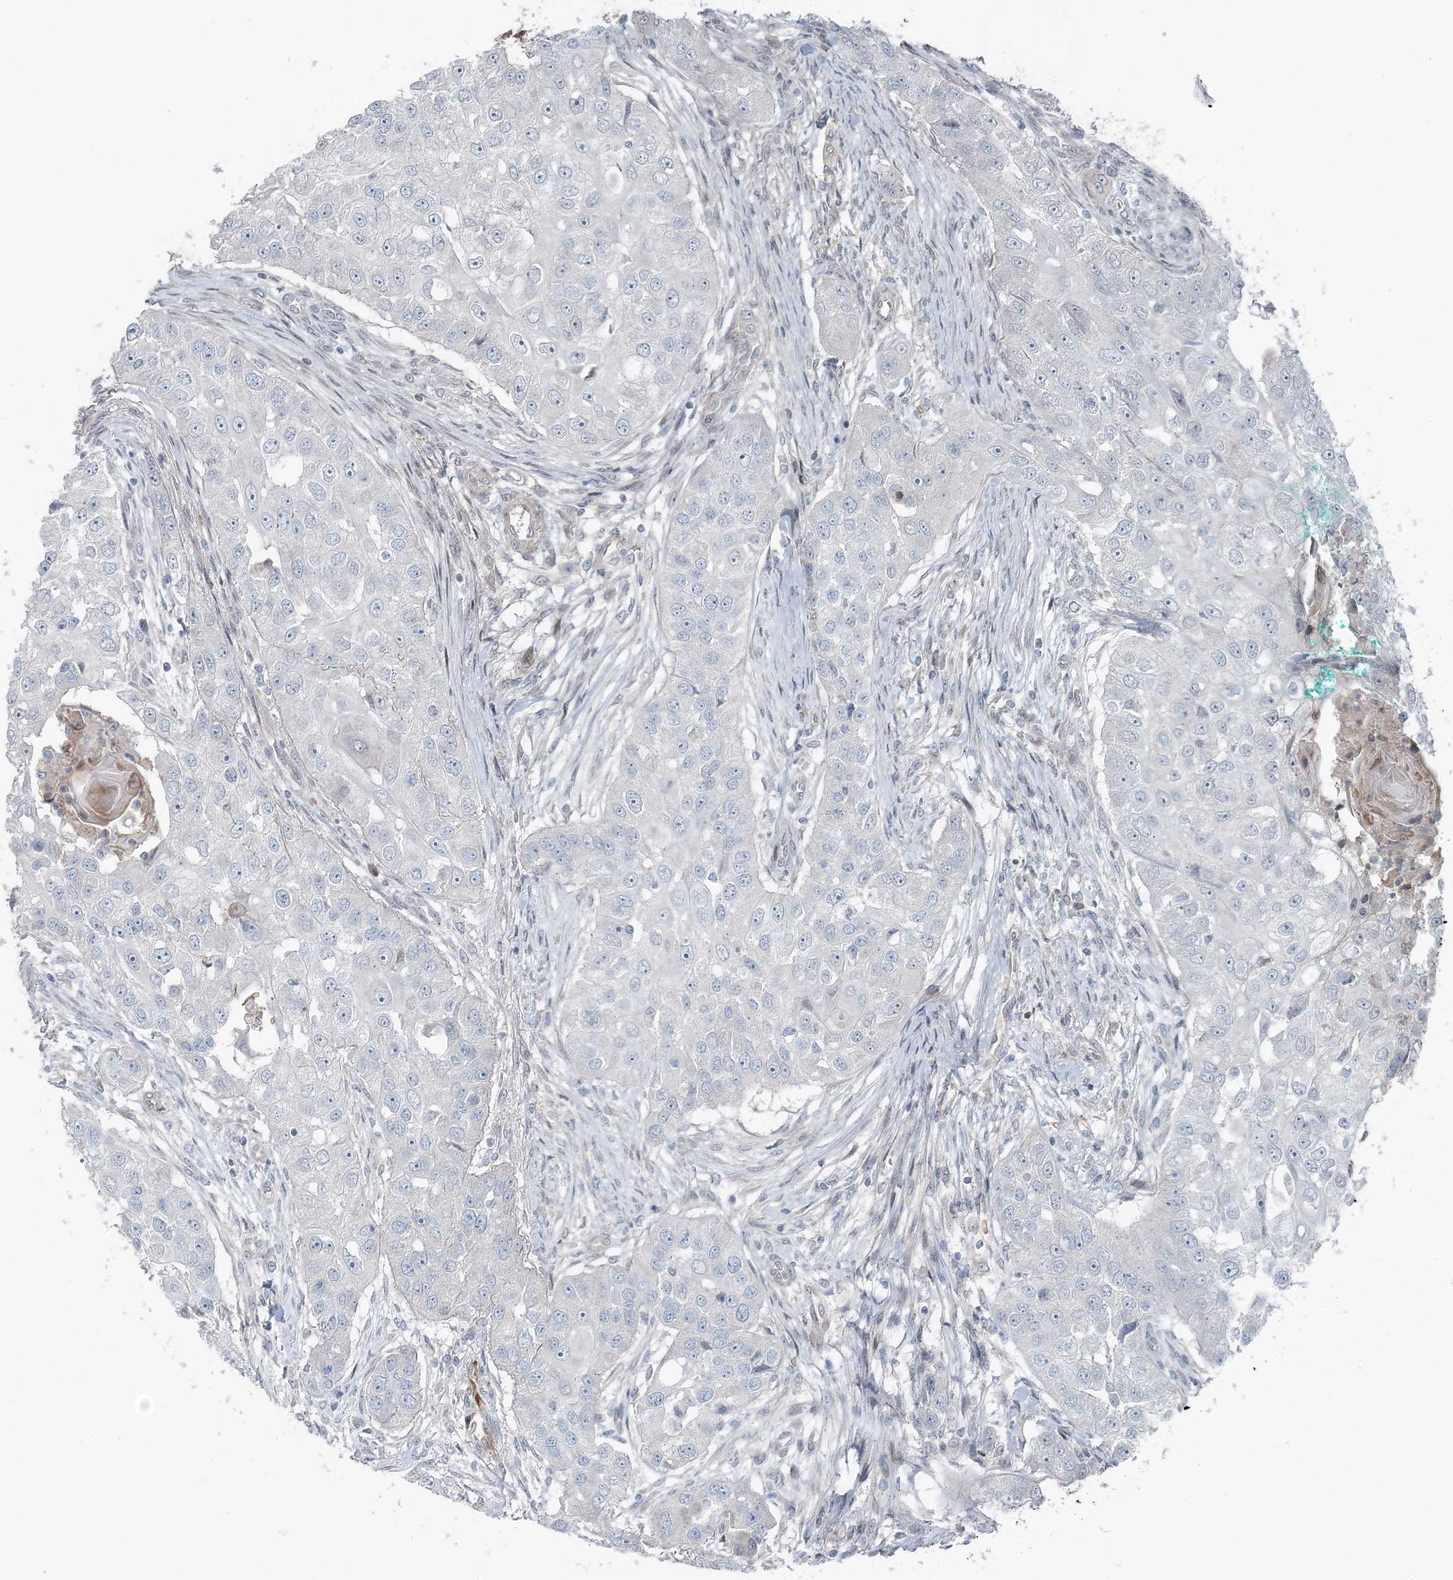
{"staining": {"intensity": "negative", "quantity": "none", "location": "none"}, "tissue": "head and neck cancer", "cell_type": "Tumor cells", "image_type": "cancer", "snomed": [{"axis": "morphology", "description": "Normal tissue, NOS"}, {"axis": "morphology", "description": "Squamous cell carcinoma, NOS"}, {"axis": "topography", "description": "Skeletal muscle"}, {"axis": "topography", "description": "Head-Neck"}], "caption": "A photomicrograph of head and neck cancer (squamous cell carcinoma) stained for a protein displays no brown staining in tumor cells. The staining is performed using DAB (3,3'-diaminobenzidine) brown chromogen with nuclei counter-stained in using hematoxylin.", "gene": "FBXL17", "patient": {"sex": "male", "age": 51}}